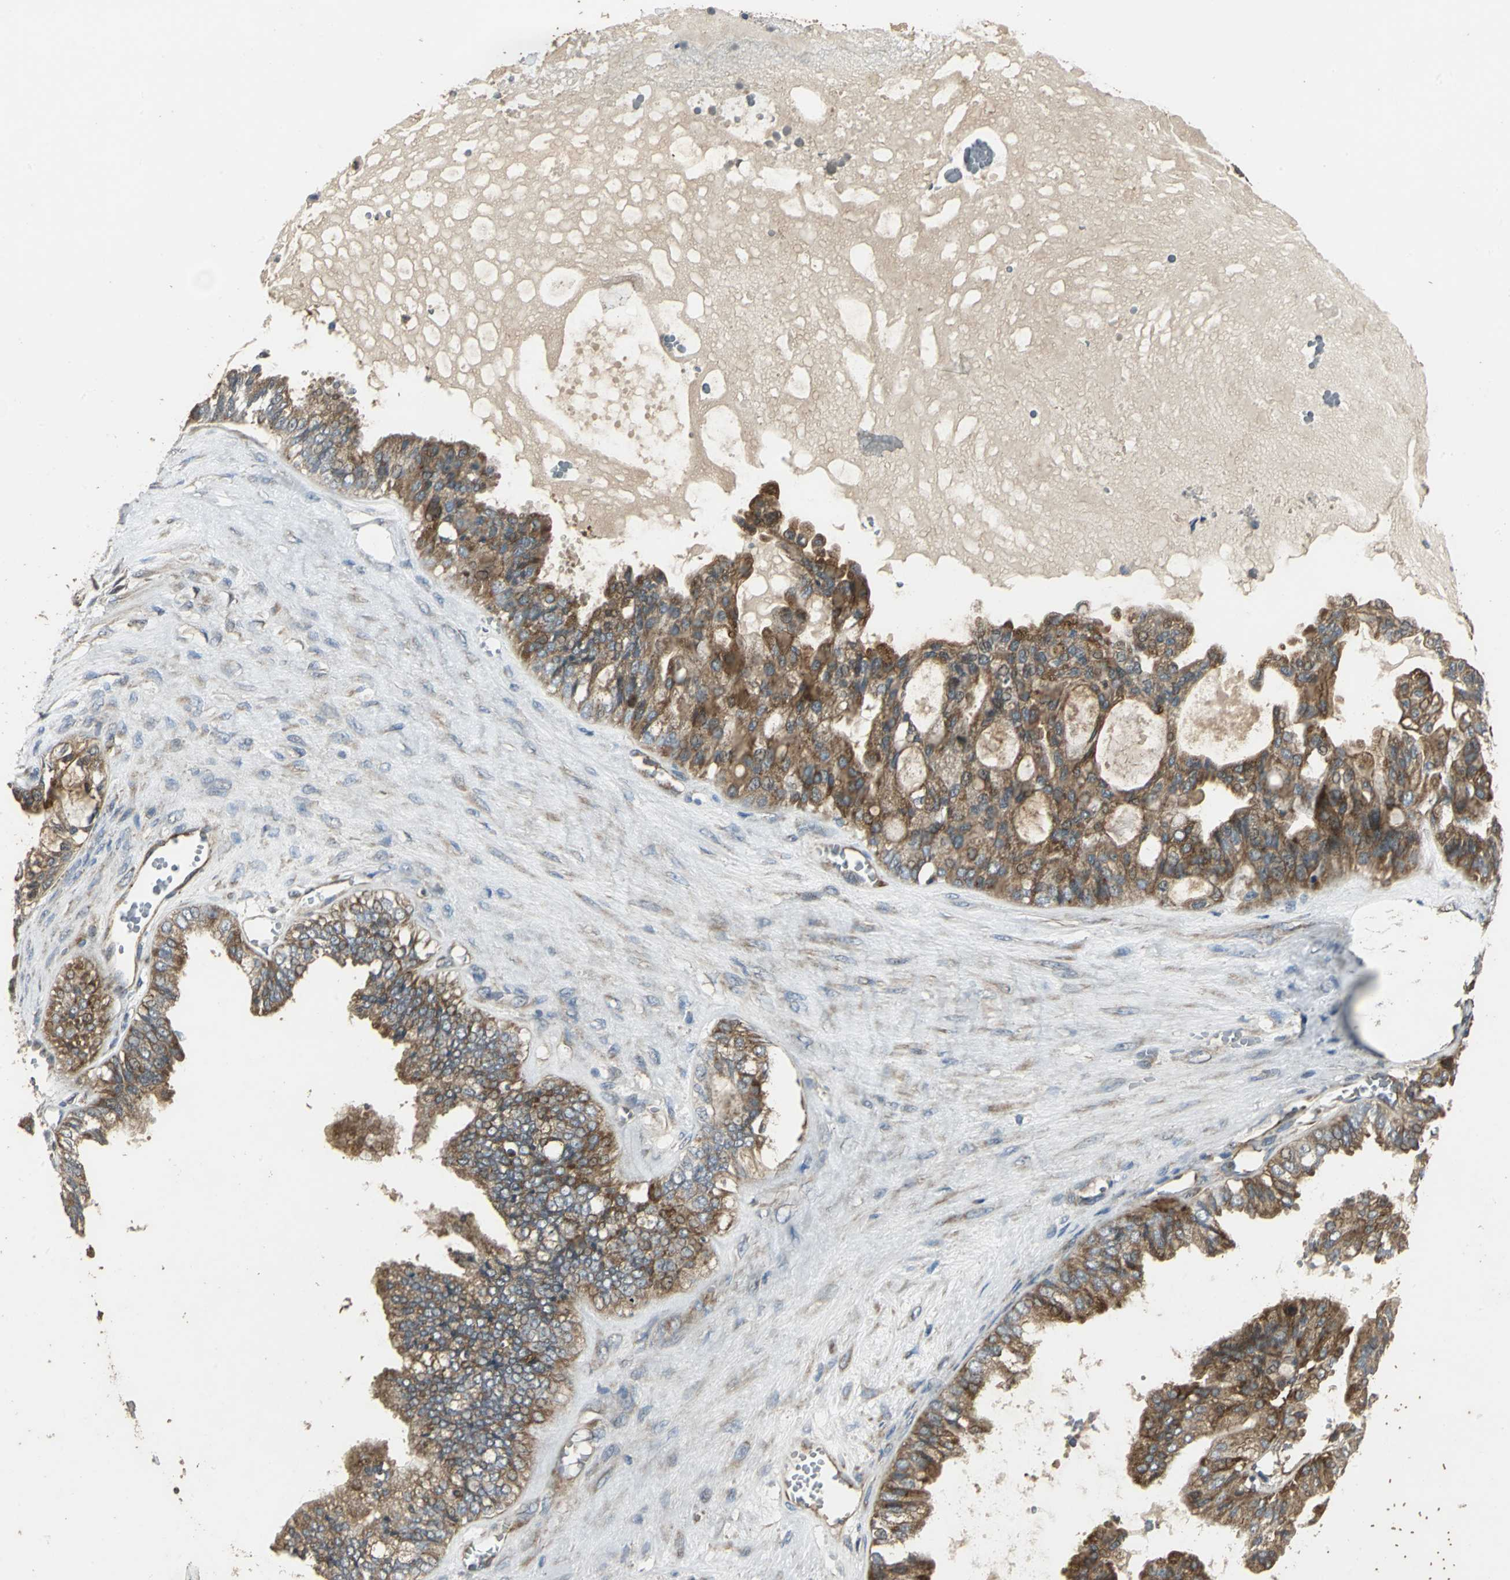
{"staining": {"intensity": "strong", "quantity": ">75%", "location": "cytoplasmic/membranous"}, "tissue": "ovarian cancer", "cell_type": "Tumor cells", "image_type": "cancer", "snomed": [{"axis": "morphology", "description": "Carcinoma, NOS"}, {"axis": "morphology", "description": "Carcinoma, endometroid"}, {"axis": "topography", "description": "Ovary"}], "caption": "A high amount of strong cytoplasmic/membranous expression is seen in about >75% of tumor cells in ovarian cancer (carcinoma) tissue.", "gene": "KANK1", "patient": {"sex": "female", "age": 50}}